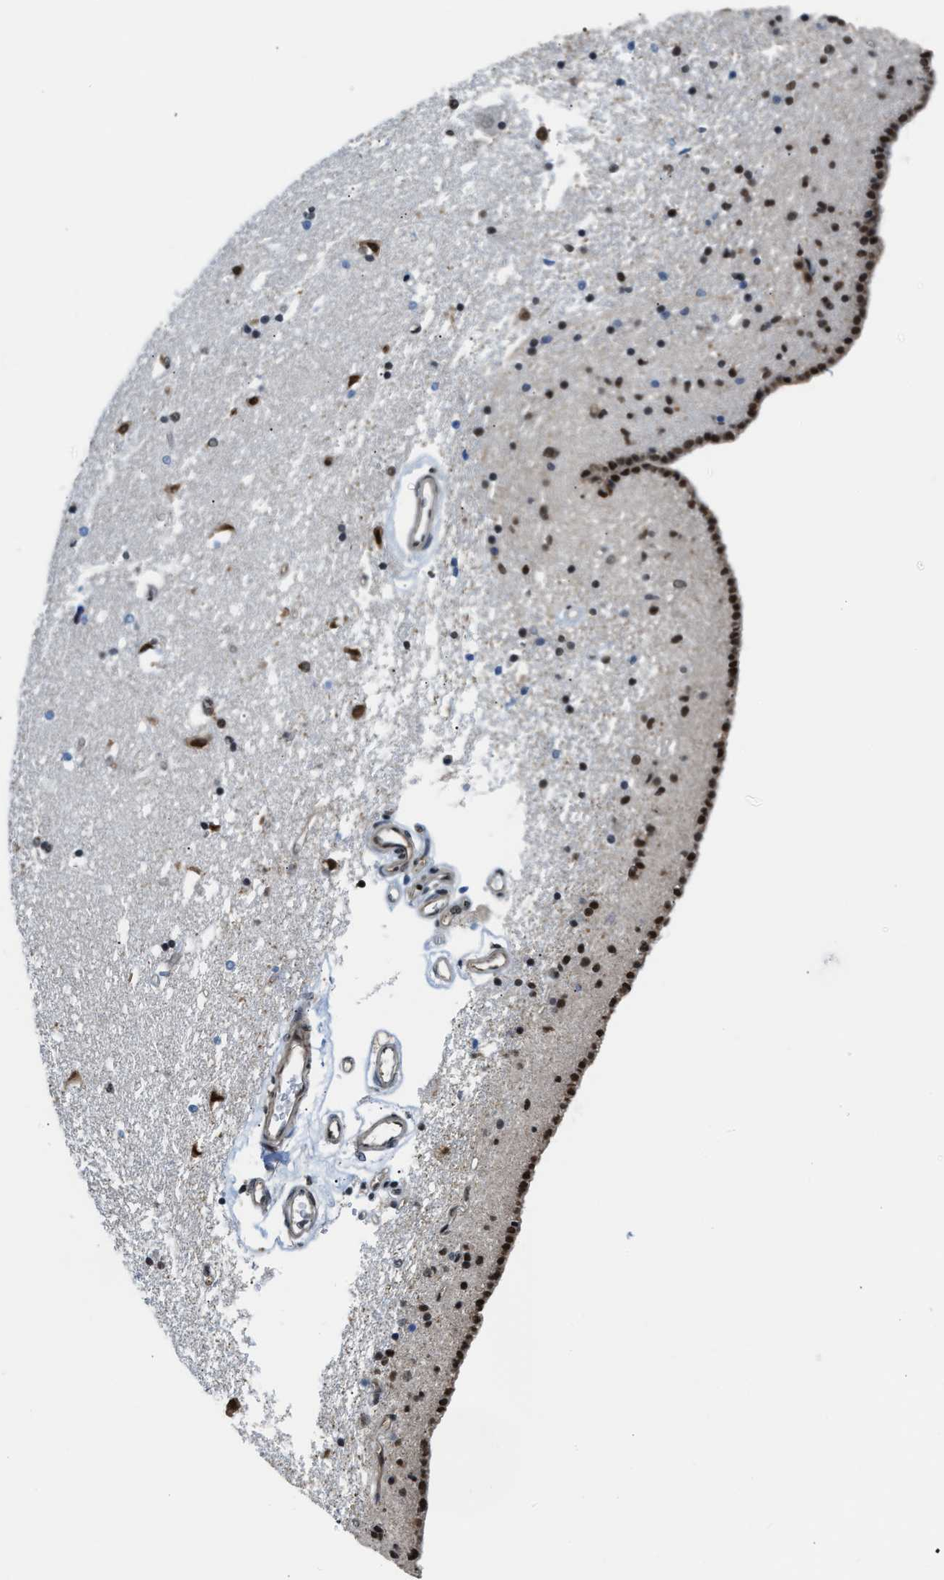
{"staining": {"intensity": "strong", "quantity": "25%-75%", "location": "nuclear"}, "tissue": "caudate", "cell_type": "Glial cells", "image_type": "normal", "snomed": [{"axis": "morphology", "description": "Normal tissue, NOS"}, {"axis": "topography", "description": "Lateral ventricle wall"}], "caption": "The image displays a brown stain indicating the presence of a protein in the nuclear of glial cells in caudate. Immunohistochemistry (ihc) stains the protein in brown and the nuclei are stained blue.", "gene": "STK10", "patient": {"sex": "male", "age": 45}}